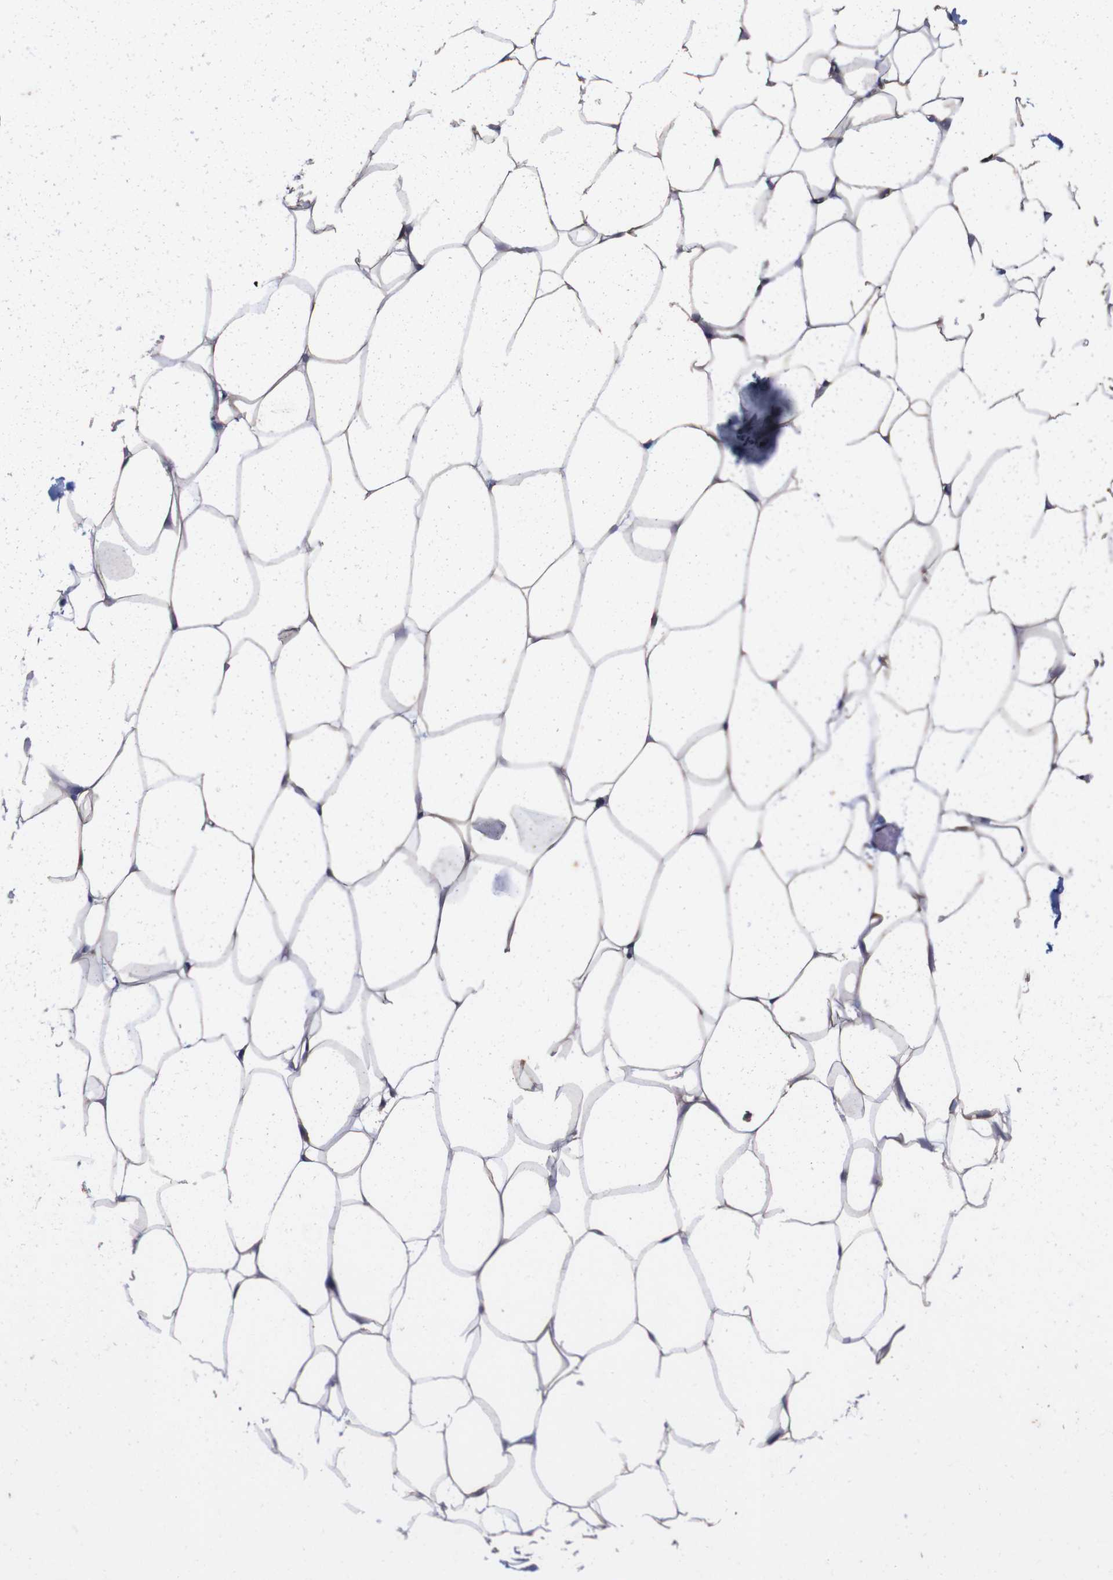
{"staining": {"intensity": "negative", "quantity": "none", "location": "none"}, "tissue": "adipose tissue", "cell_type": "Adipocytes", "image_type": "normal", "snomed": [{"axis": "morphology", "description": "Normal tissue, NOS"}, {"axis": "topography", "description": "Breast"}, {"axis": "topography", "description": "Adipose tissue"}], "caption": "Immunohistochemistry photomicrograph of unremarkable adipose tissue stained for a protein (brown), which shows no expression in adipocytes. (IHC, brightfield microscopy, high magnification).", "gene": "TNFRSF21", "patient": {"sex": "female", "age": 25}}